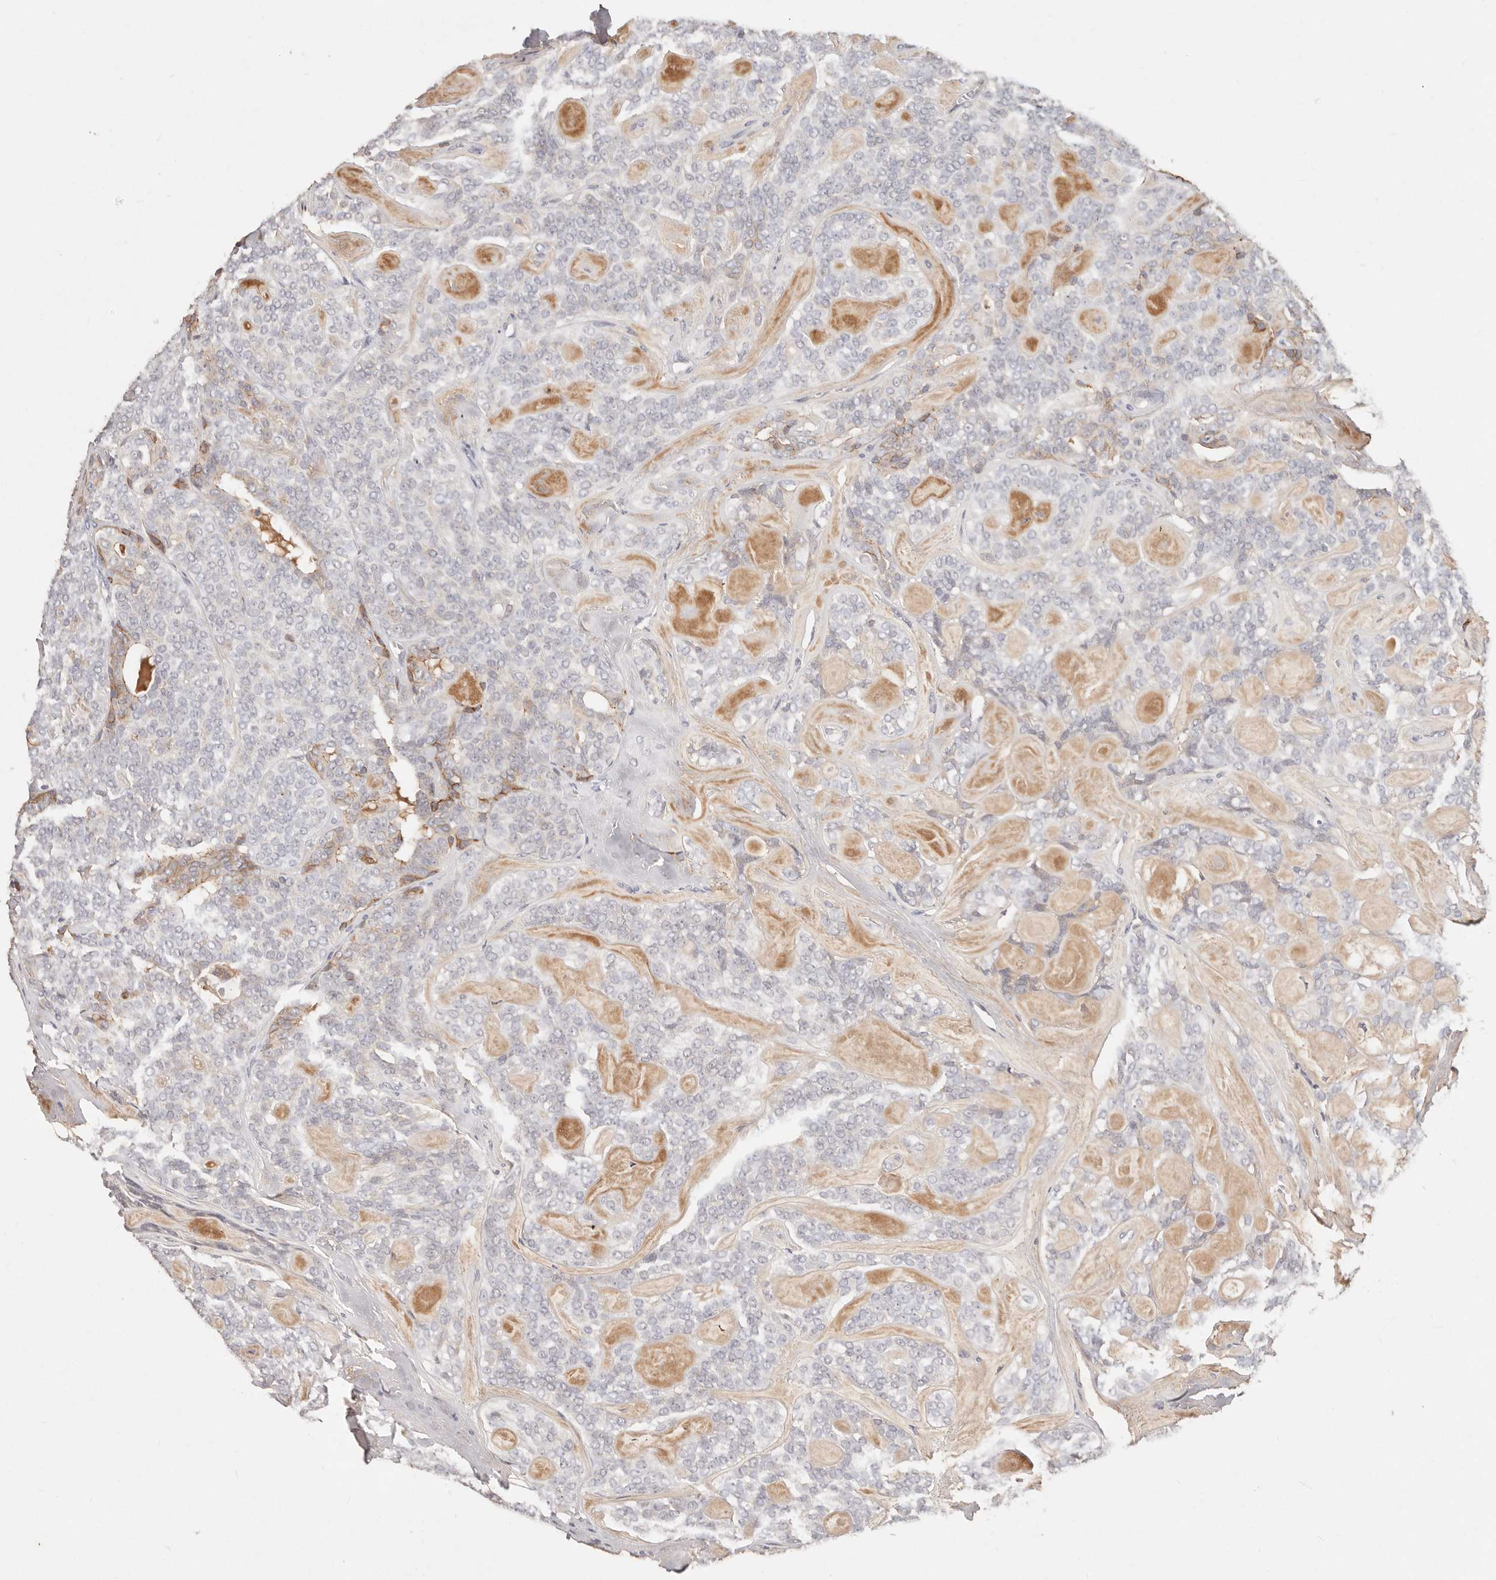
{"staining": {"intensity": "negative", "quantity": "none", "location": "none"}, "tissue": "head and neck cancer", "cell_type": "Tumor cells", "image_type": "cancer", "snomed": [{"axis": "morphology", "description": "Adenocarcinoma, NOS"}, {"axis": "topography", "description": "Head-Neck"}], "caption": "There is no significant staining in tumor cells of head and neck cancer.", "gene": "CXADR", "patient": {"sex": "male", "age": 66}}